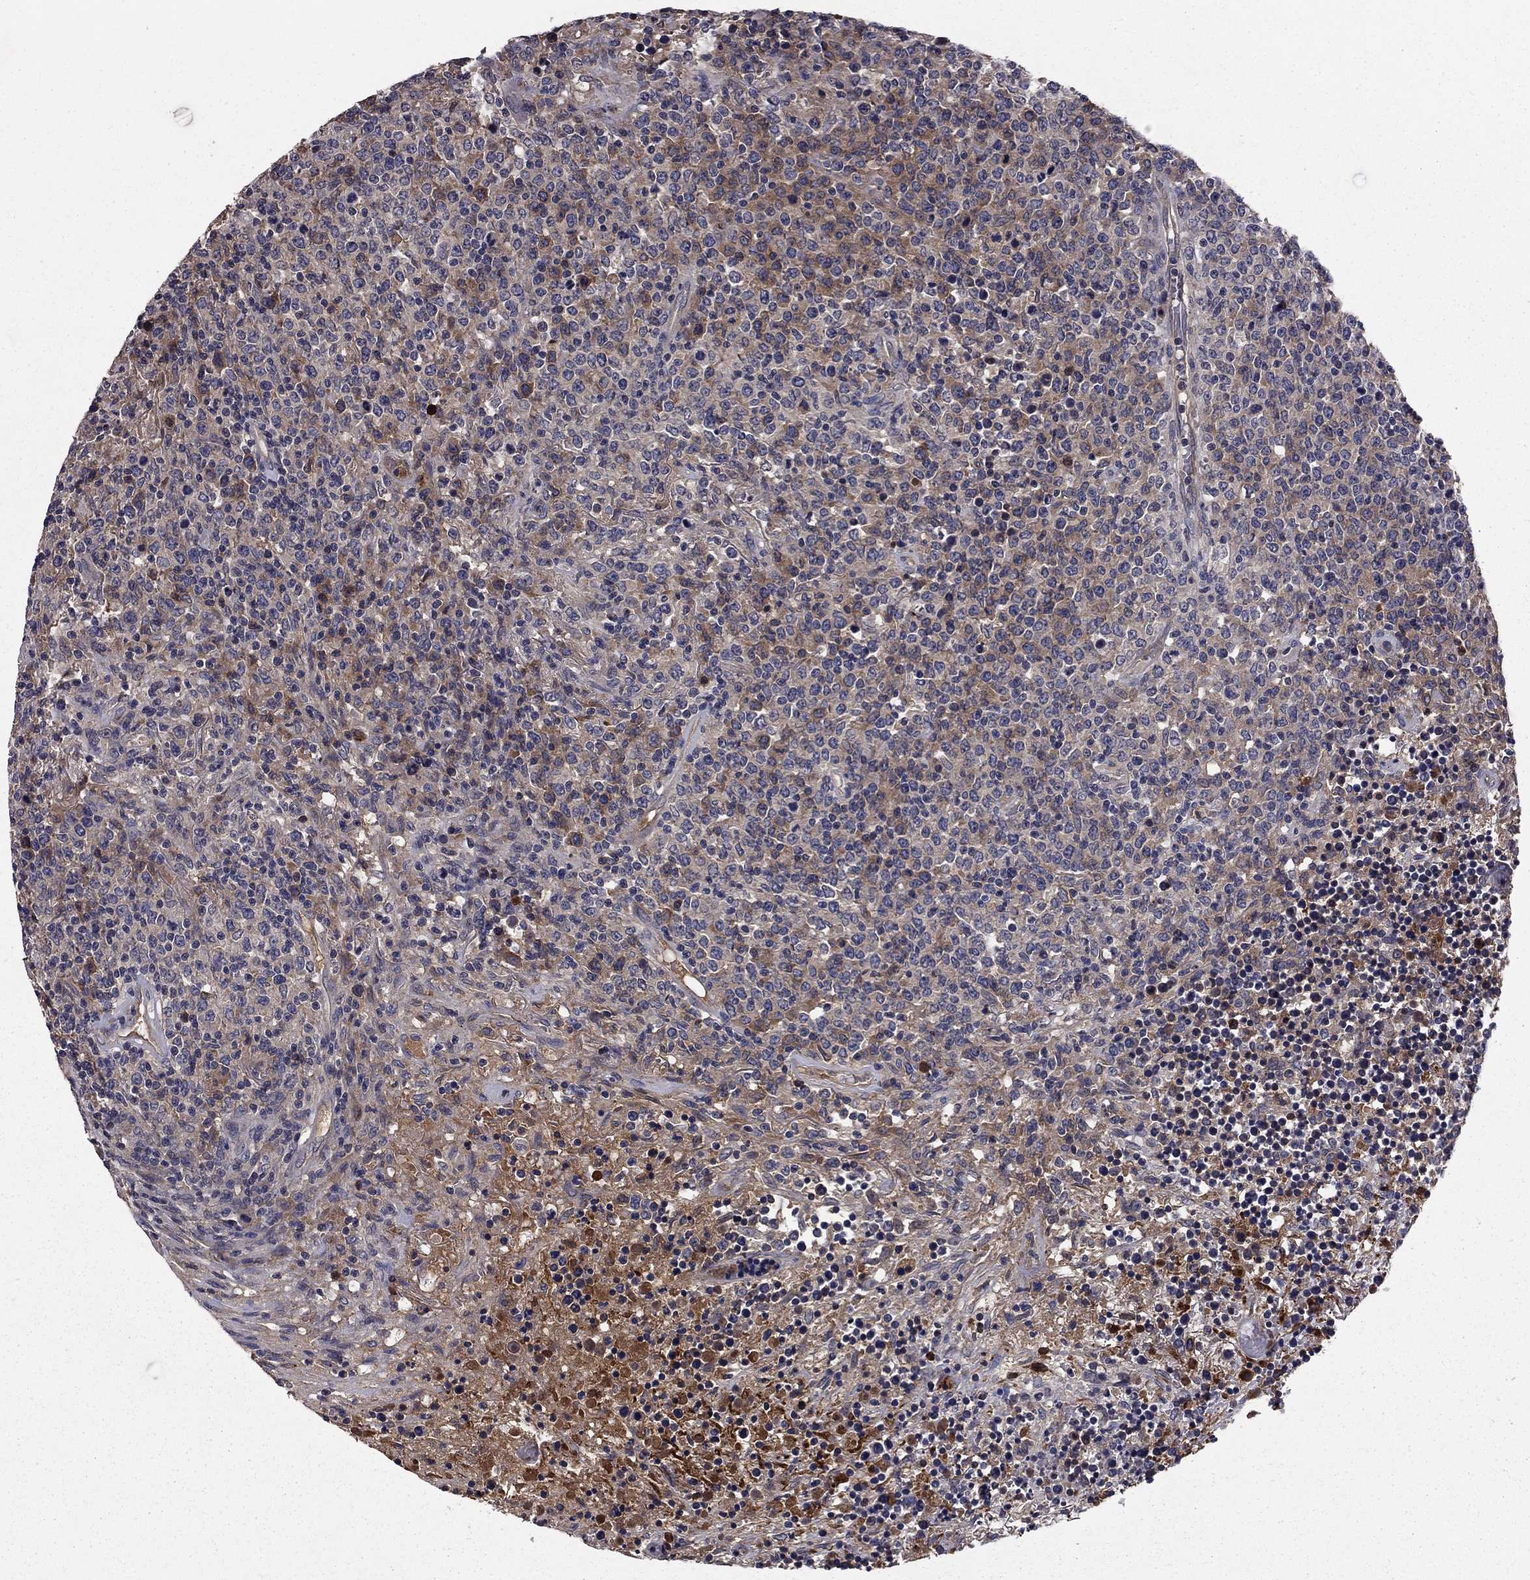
{"staining": {"intensity": "moderate", "quantity": "25%-75%", "location": "cytoplasmic/membranous"}, "tissue": "lymphoma", "cell_type": "Tumor cells", "image_type": "cancer", "snomed": [{"axis": "morphology", "description": "Malignant lymphoma, non-Hodgkin's type, High grade"}, {"axis": "topography", "description": "Lung"}], "caption": "This histopathology image displays immunohistochemistry (IHC) staining of human lymphoma, with medium moderate cytoplasmic/membranous positivity in about 25%-75% of tumor cells.", "gene": "PROS1", "patient": {"sex": "male", "age": 79}}